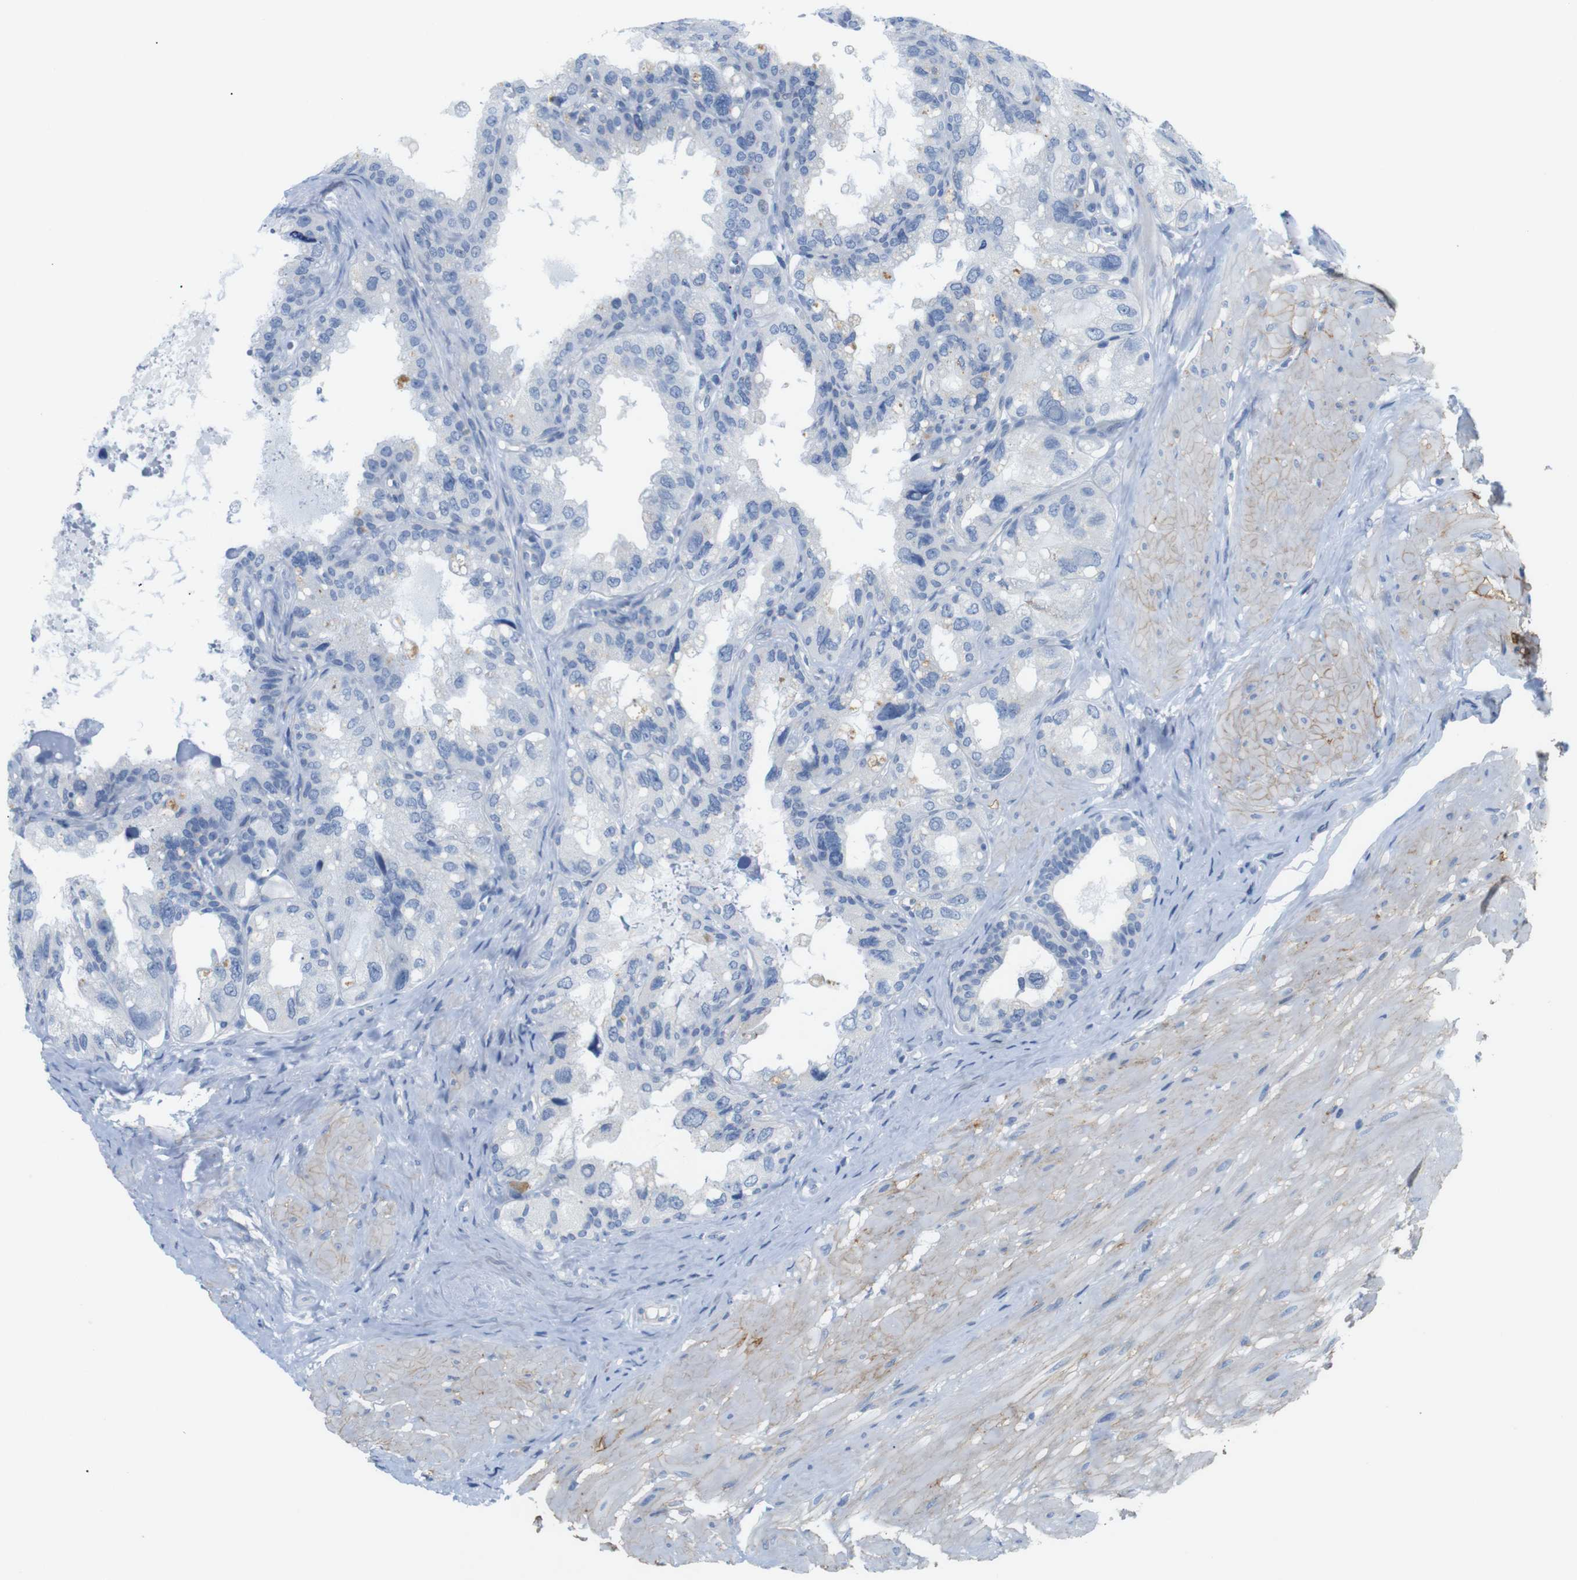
{"staining": {"intensity": "negative", "quantity": "none", "location": "none"}, "tissue": "seminal vesicle", "cell_type": "Glandular cells", "image_type": "normal", "snomed": [{"axis": "morphology", "description": "Normal tissue, NOS"}, {"axis": "topography", "description": "Seminal veicle"}], "caption": "High magnification brightfield microscopy of benign seminal vesicle stained with DAB (brown) and counterstained with hematoxylin (blue): glandular cells show no significant staining.", "gene": "ITGA5", "patient": {"sex": "male", "age": 68}}